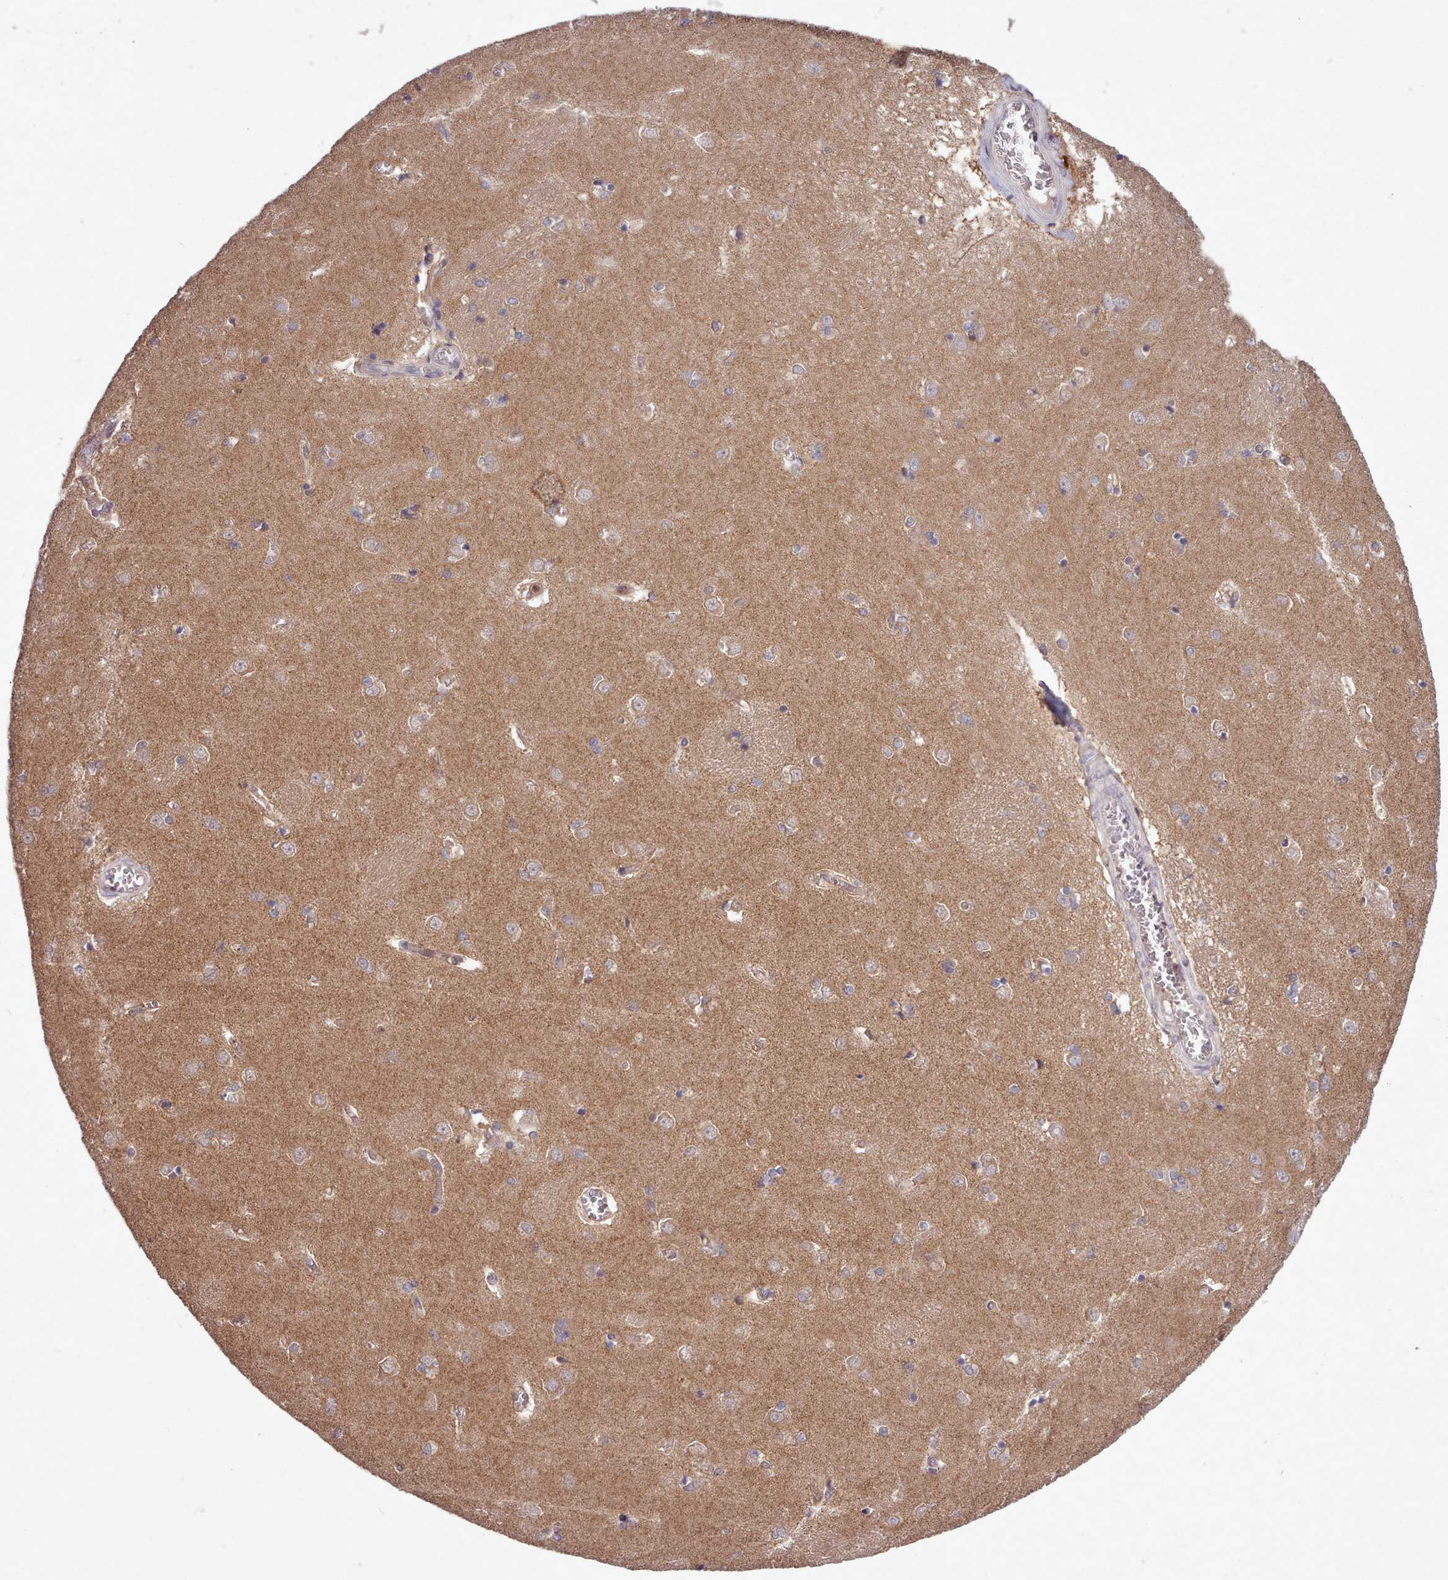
{"staining": {"intensity": "negative", "quantity": "none", "location": "none"}, "tissue": "caudate", "cell_type": "Glial cells", "image_type": "normal", "snomed": [{"axis": "morphology", "description": "Normal tissue, NOS"}, {"axis": "topography", "description": "Lateral ventricle wall"}], "caption": "Immunohistochemistry of benign caudate exhibits no staining in glial cells. The staining was performed using DAB (3,3'-diaminobenzidine) to visualize the protein expression in brown, while the nuclei were stained in blue with hematoxylin (Magnification: 20x).", "gene": "AHCY", "patient": {"sex": "male", "age": 37}}